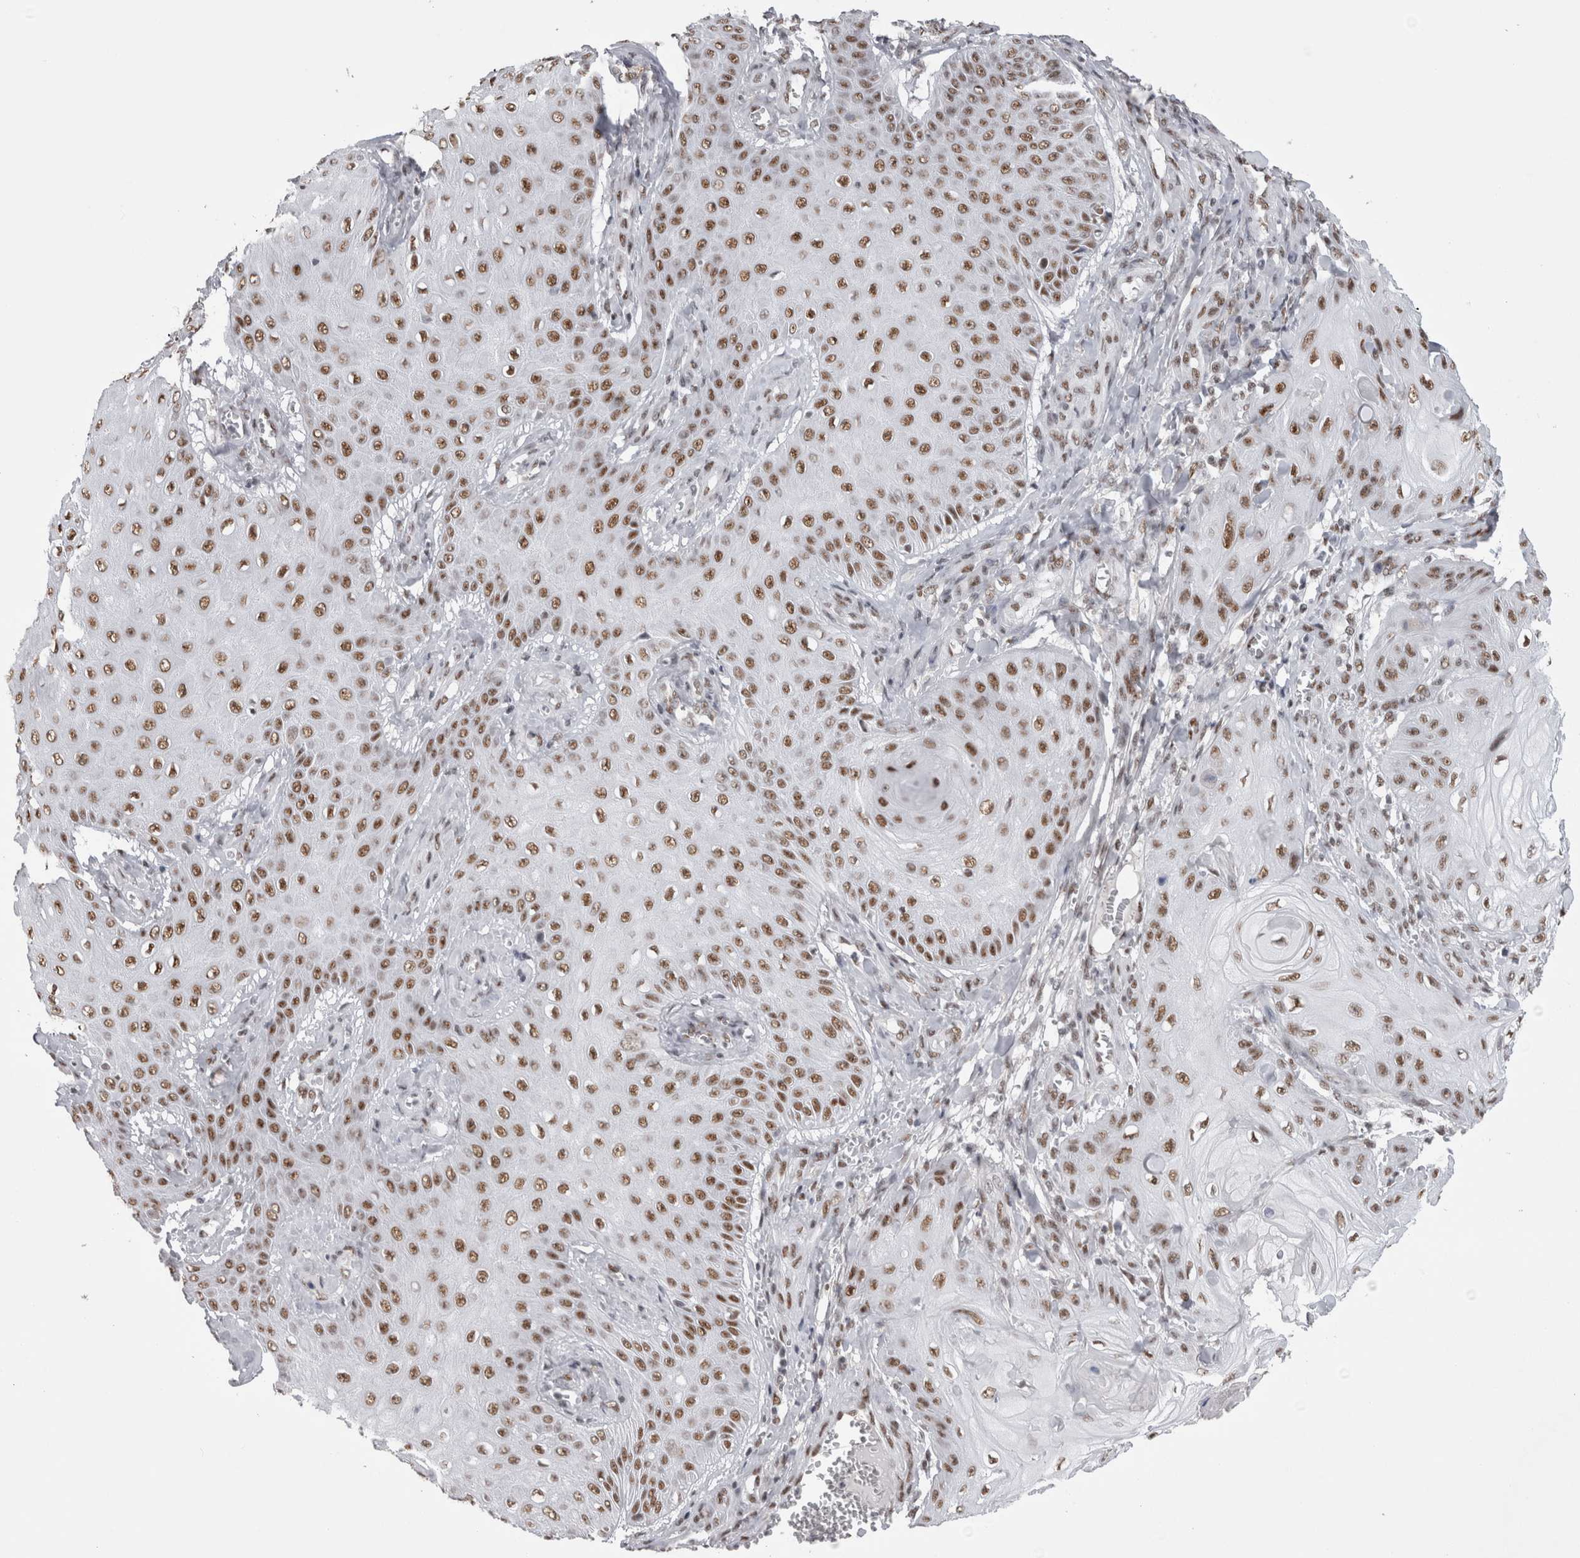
{"staining": {"intensity": "moderate", "quantity": ">75%", "location": "nuclear"}, "tissue": "skin cancer", "cell_type": "Tumor cells", "image_type": "cancer", "snomed": [{"axis": "morphology", "description": "Squamous cell carcinoma, NOS"}, {"axis": "topography", "description": "Skin"}], "caption": "Human squamous cell carcinoma (skin) stained with a brown dye shows moderate nuclear positive staining in about >75% of tumor cells.", "gene": "API5", "patient": {"sex": "male", "age": 74}}